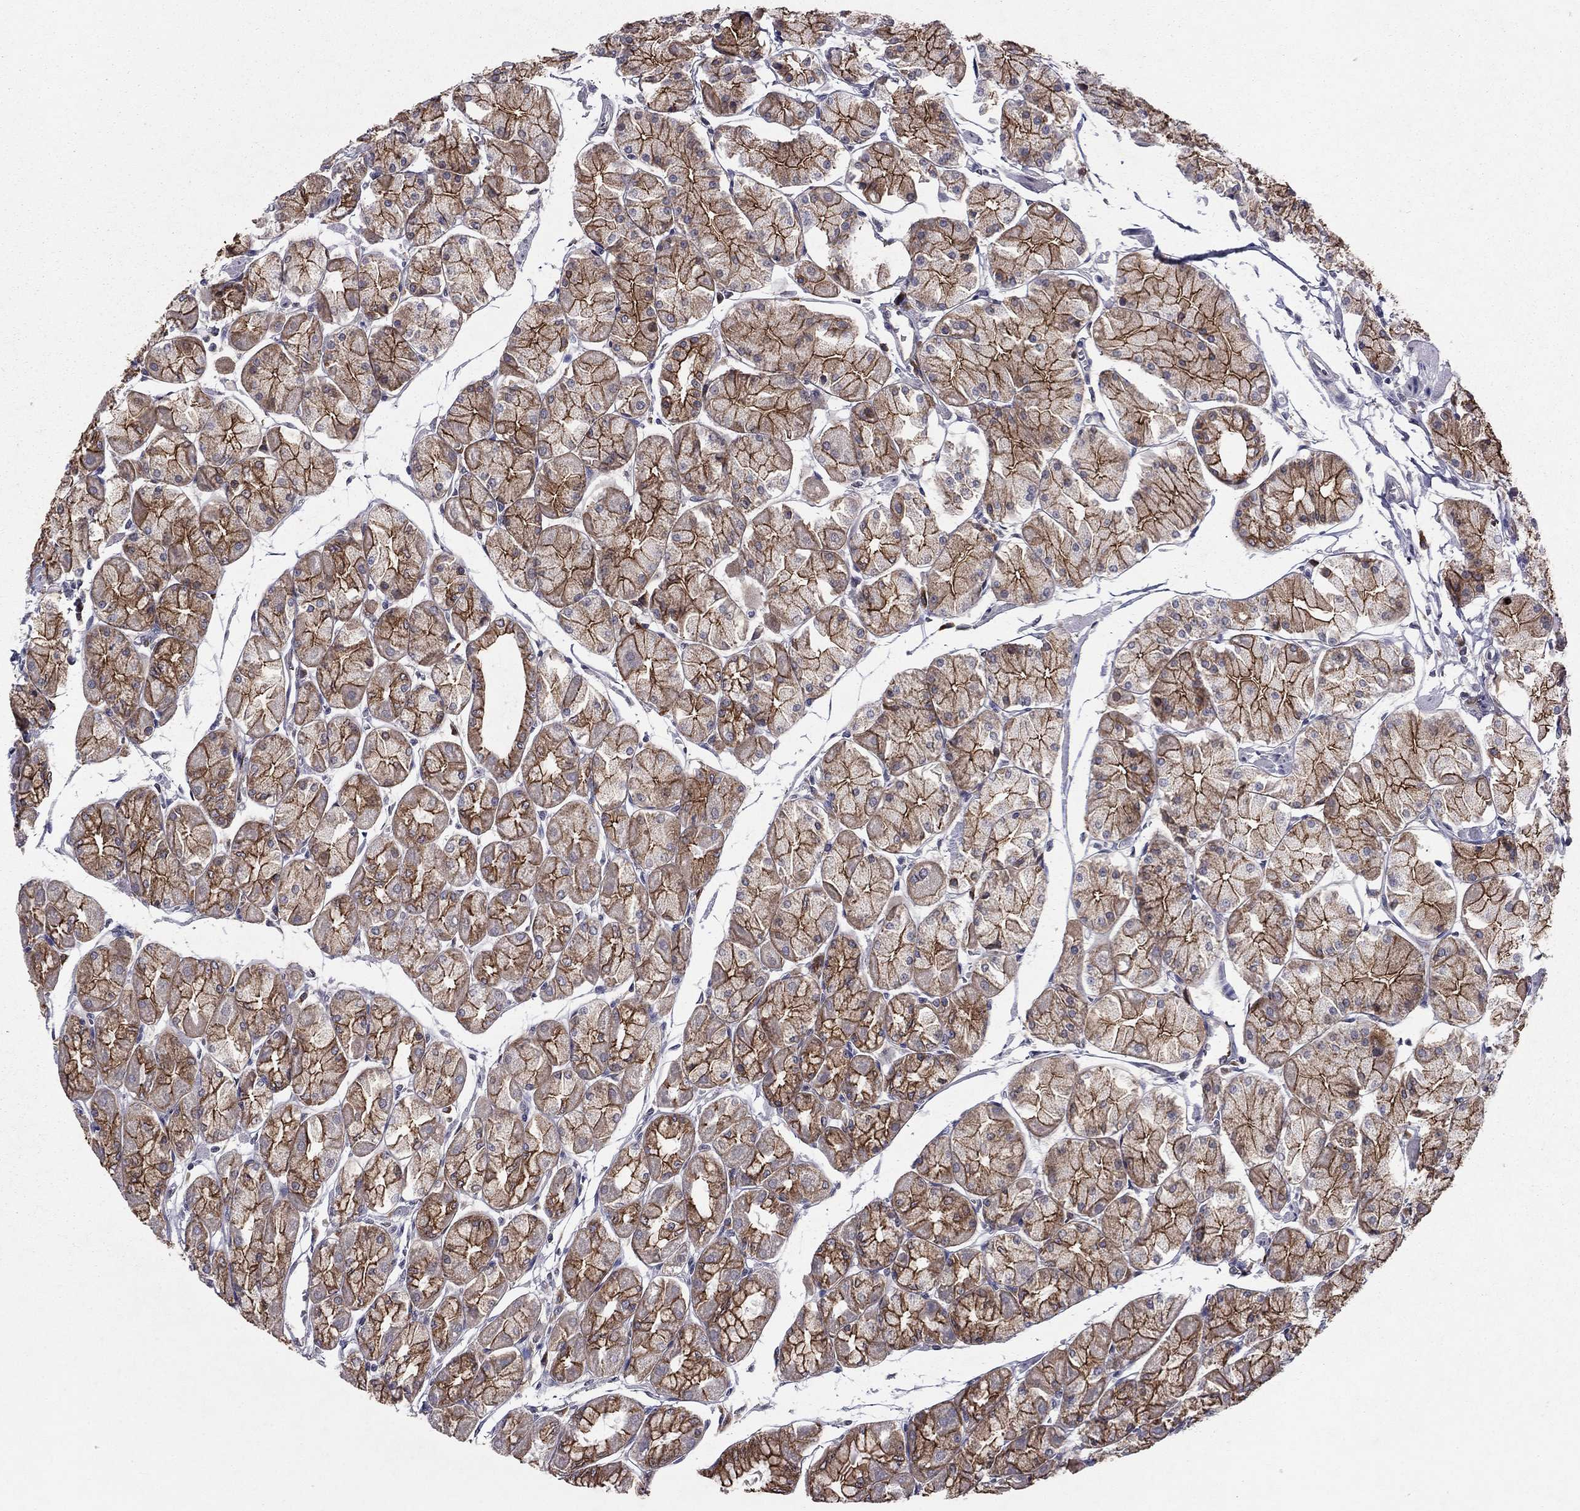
{"staining": {"intensity": "strong", "quantity": ">75%", "location": "cytoplasmic/membranous"}, "tissue": "stomach", "cell_type": "Glandular cells", "image_type": "normal", "snomed": [{"axis": "morphology", "description": "Normal tissue, NOS"}, {"axis": "topography", "description": "Stomach, upper"}], "caption": "Human stomach stained for a protein (brown) displays strong cytoplasmic/membranous positive staining in approximately >75% of glandular cells.", "gene": "YIF1A", "patient": {"sex": "male", "age": 60}}